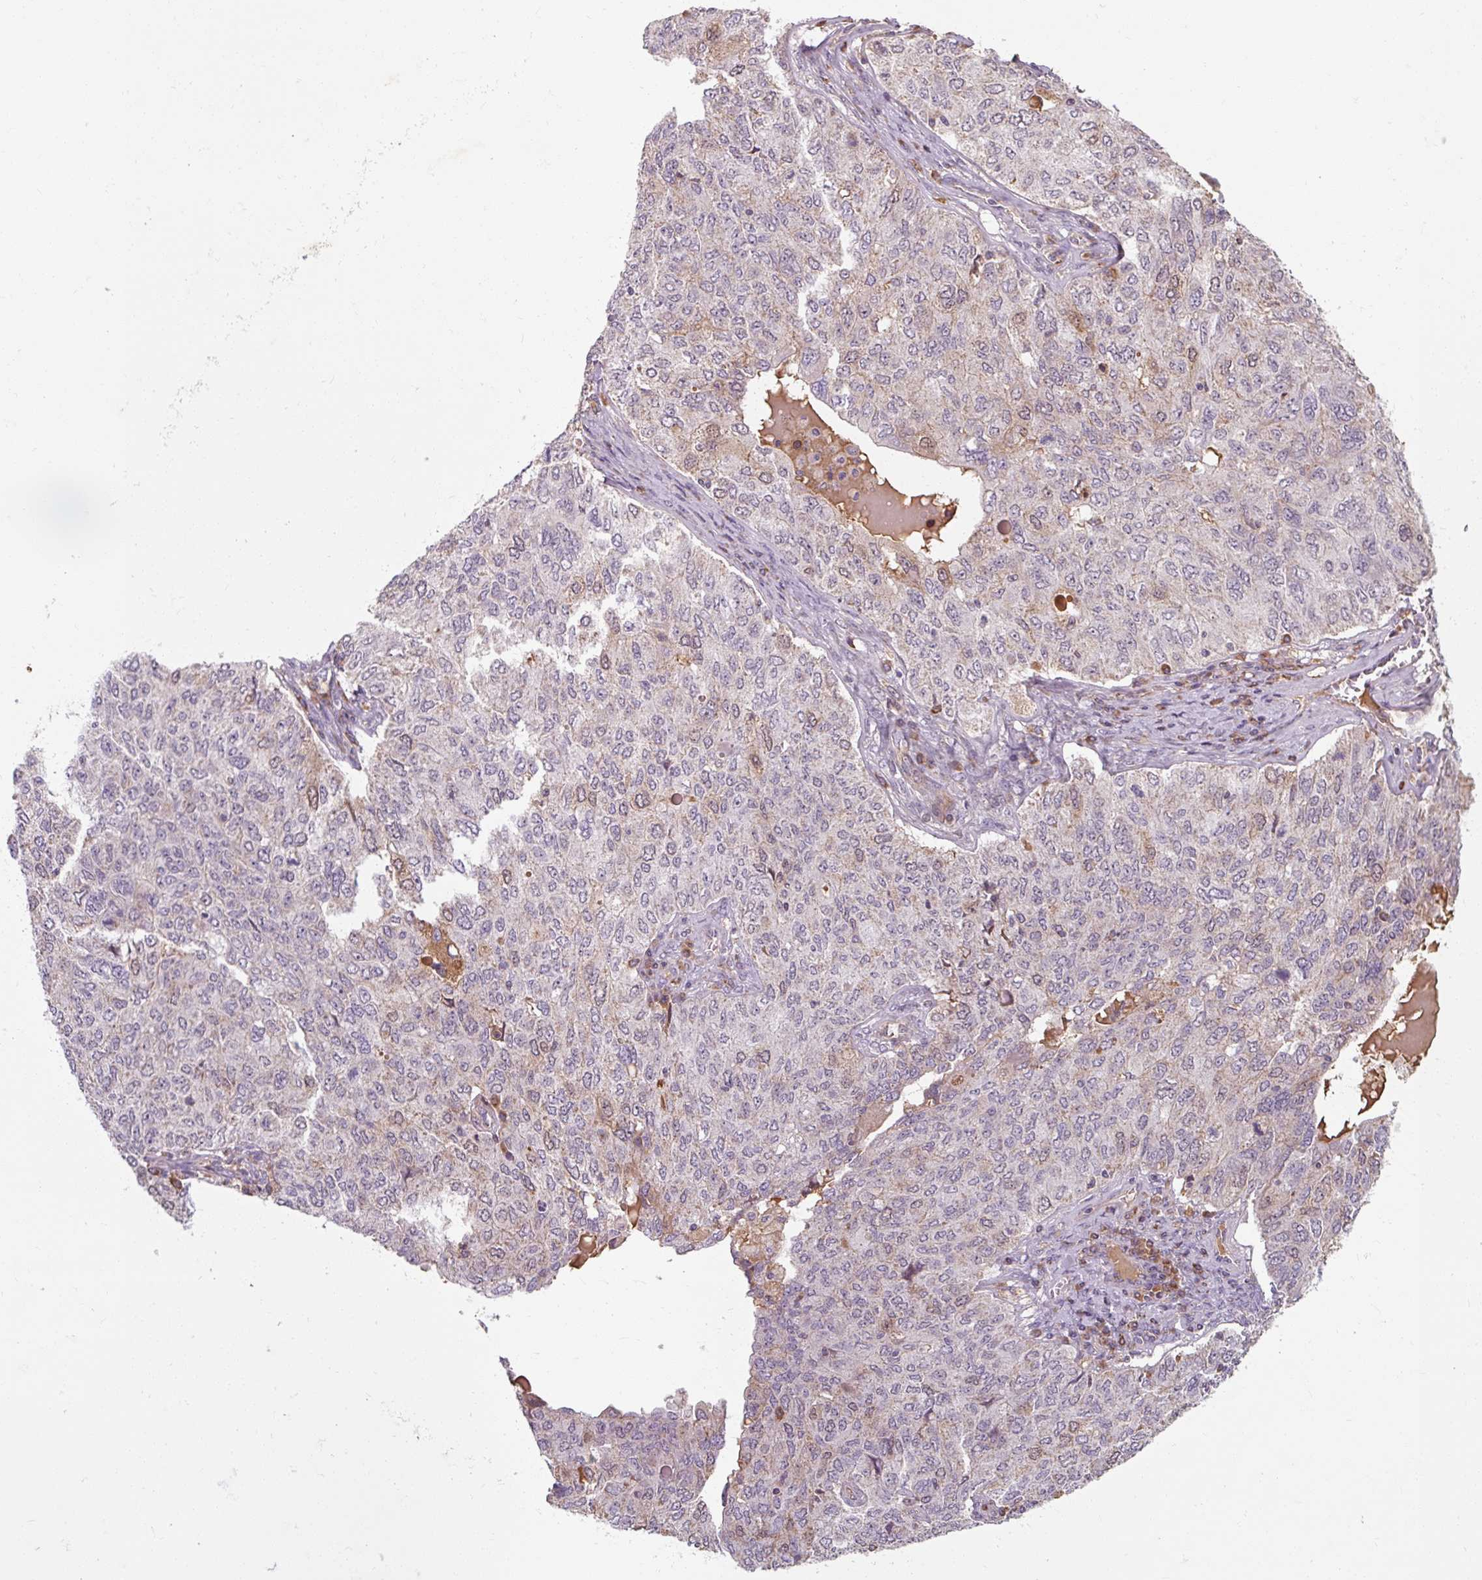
{"staining": {"intensity": "weak", "quantity": "<25%", "location": "cytoplasmic/membranous"}, "tissue": "ovarian cancer", "cell_type": "Tumor cells", "image_type": "cancer", "snomed": [{"axis": "morphology", "description": "Carcinoma, endometroid"}, {"axis": "topography", "description": "Ovary"}], "caption": "DAB (3,3'-diaminobenzidine) immunohistochemical staining of endometroid carcinoma (ovarian) reveals no significant expression in tumor cells. (Immunohistochemistry (ihc), brightfield microscopy, high magnification).", "gene": "TSEN54", "patient": {"sex": "female", "age": 62}}